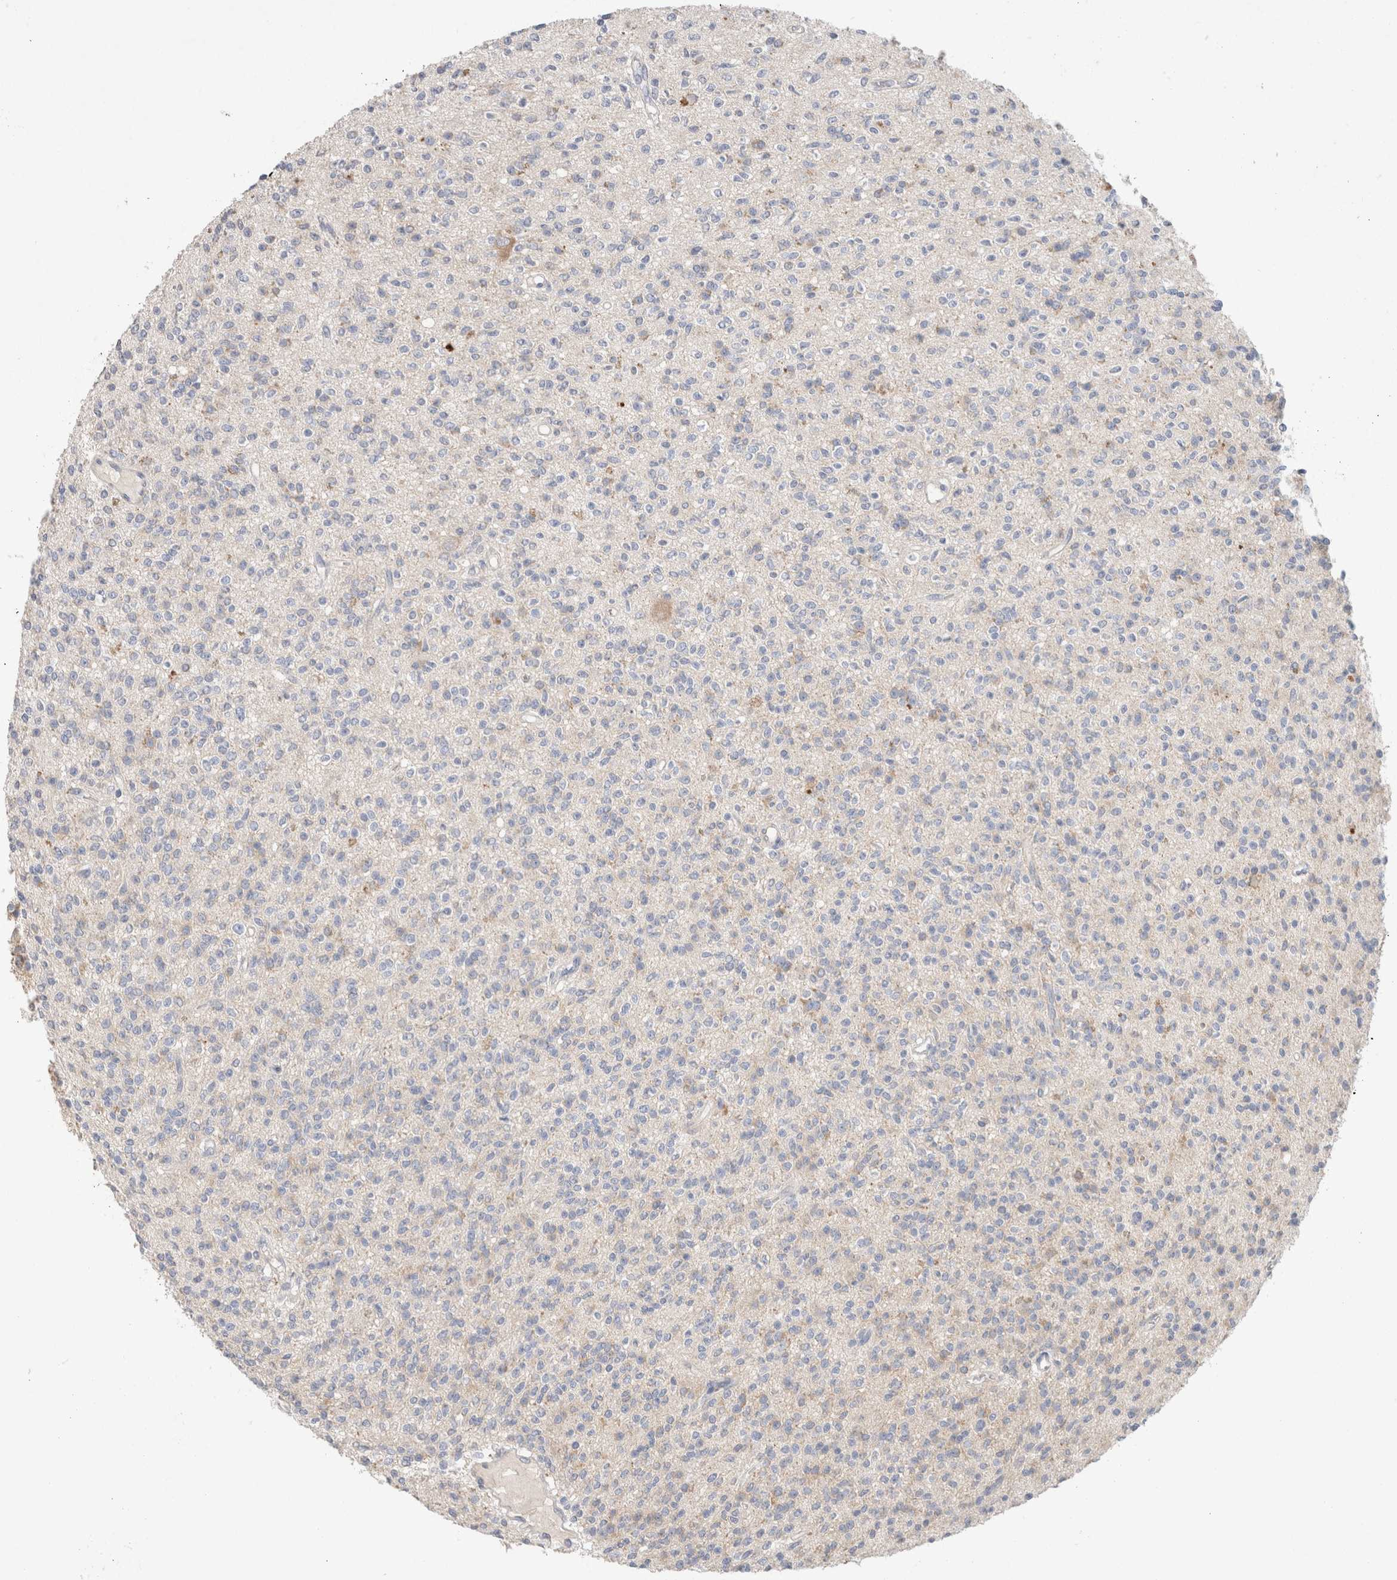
{"staining": {"intensity": "negative", "quantity": "none", "location": "none"}, "tissue": "glioma", "cell_type": "Tumor cells", "image_type": "cancer", "snomed": [{"axis": "morphology", "description": "Glioma, malignant, High grade"}, {"axis": "topography", "description": "Brain"}], "caption": "Immunohistochemistry (IHC) of human glioma shows no staining in tumor cells. (DAB immunohistochemistry visualized using brightfield microscopy, high magnification).", "gene": "MPP2", "patient": {"sex": "male", "age": 34}}